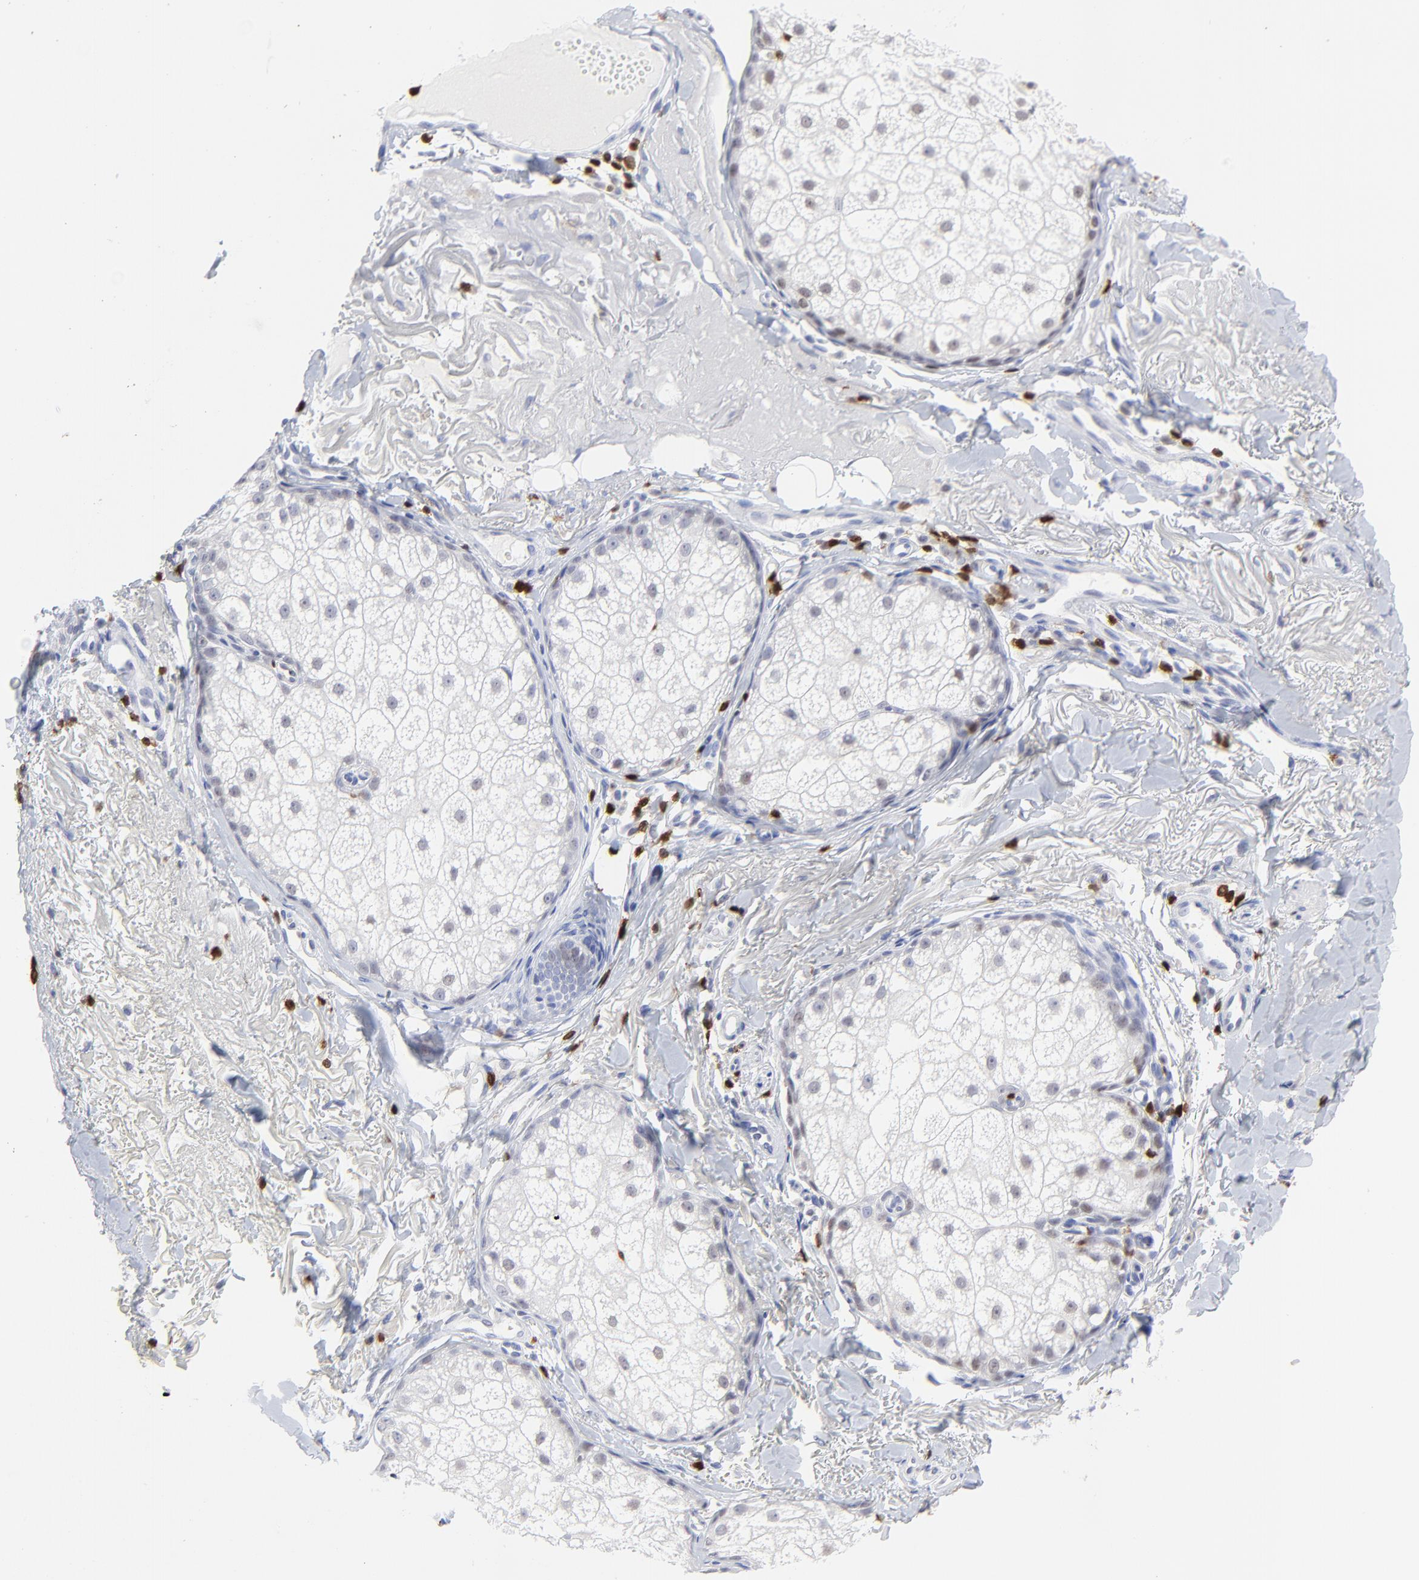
{"staining": {"intensity": "weak", "quantity": "<25%", "location": "nuclear"}, "tissue": "skin cancer", "cell_type": "Tumor cells", "image_type": "cancer", "snomed": [{"axis": "morphology", "description": "Basal cell carcinoma"}, {"axis": "topography", "description": "Skin"}], "caption": "High magnification brightfield microscopy of basal cell carcinoma (skin) stained with DAB (3,3'-diaminobenzidine) (brown) and counterstained with hematoxylin (blue): tumor cells show no significant positivity.", "gene": "ZAP70", "patient": {"sex": "male", "age": 74}}